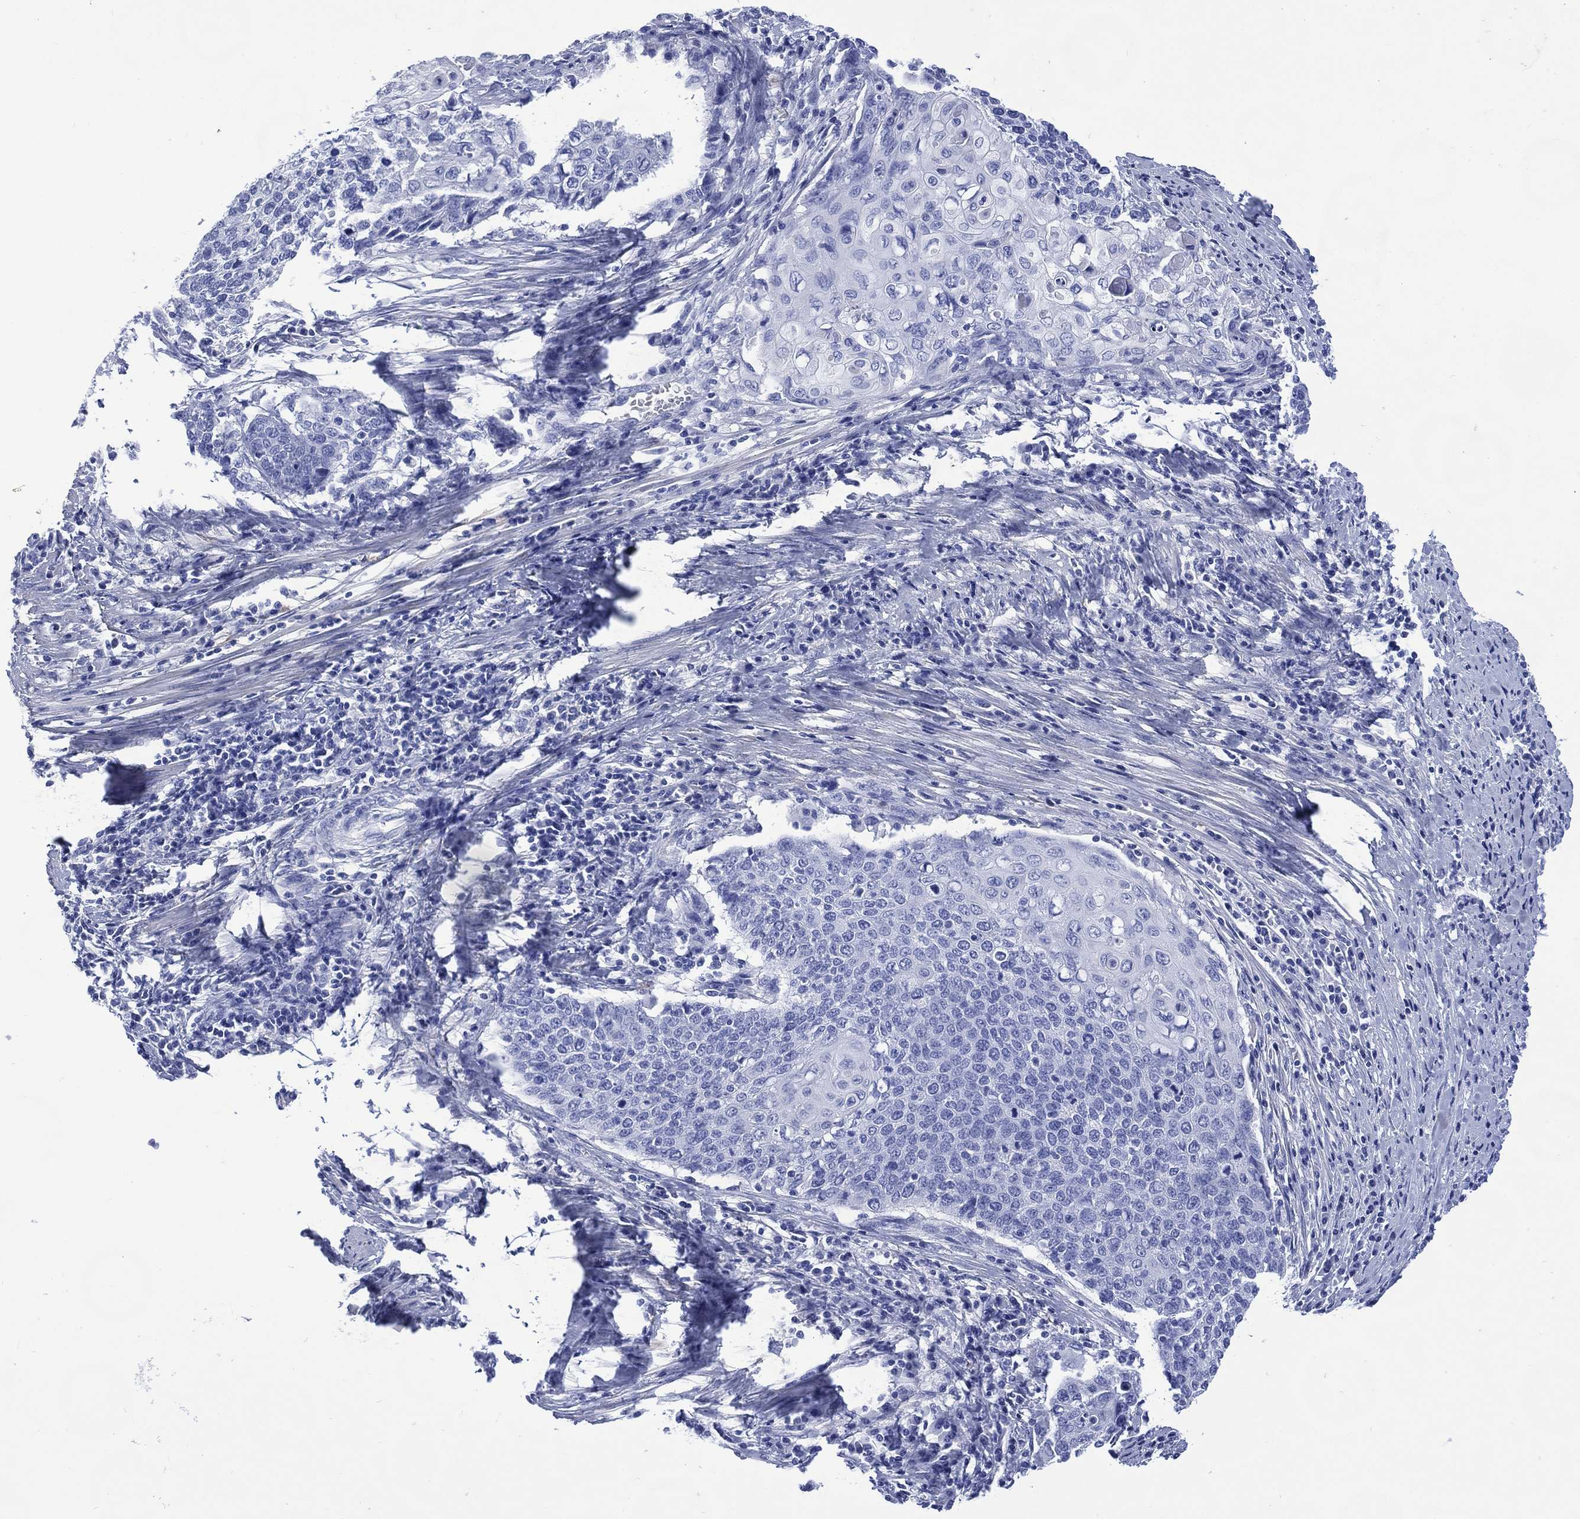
{"staining": {"intensity": "negative", "quantity": "none", "location": "none"}, "tissue": "cervical cancer", "cell_type": "Tumor cells", "image_type": "cancer", "snomed": [{"axis": "morphology", "description": "Squamous cell carcinoma, NOS"}, {"axis": "topography", "description": "Cervix"}], "caption": "An IHC micrograph of cervical cancer is shown. There is no staining in tumor cells of cervical cancer. (DAB immunohistochemistry with hematoxylin counter stain).", "gene": "SHCBP1L", "patient": {"sex": "female", "age": 39}}